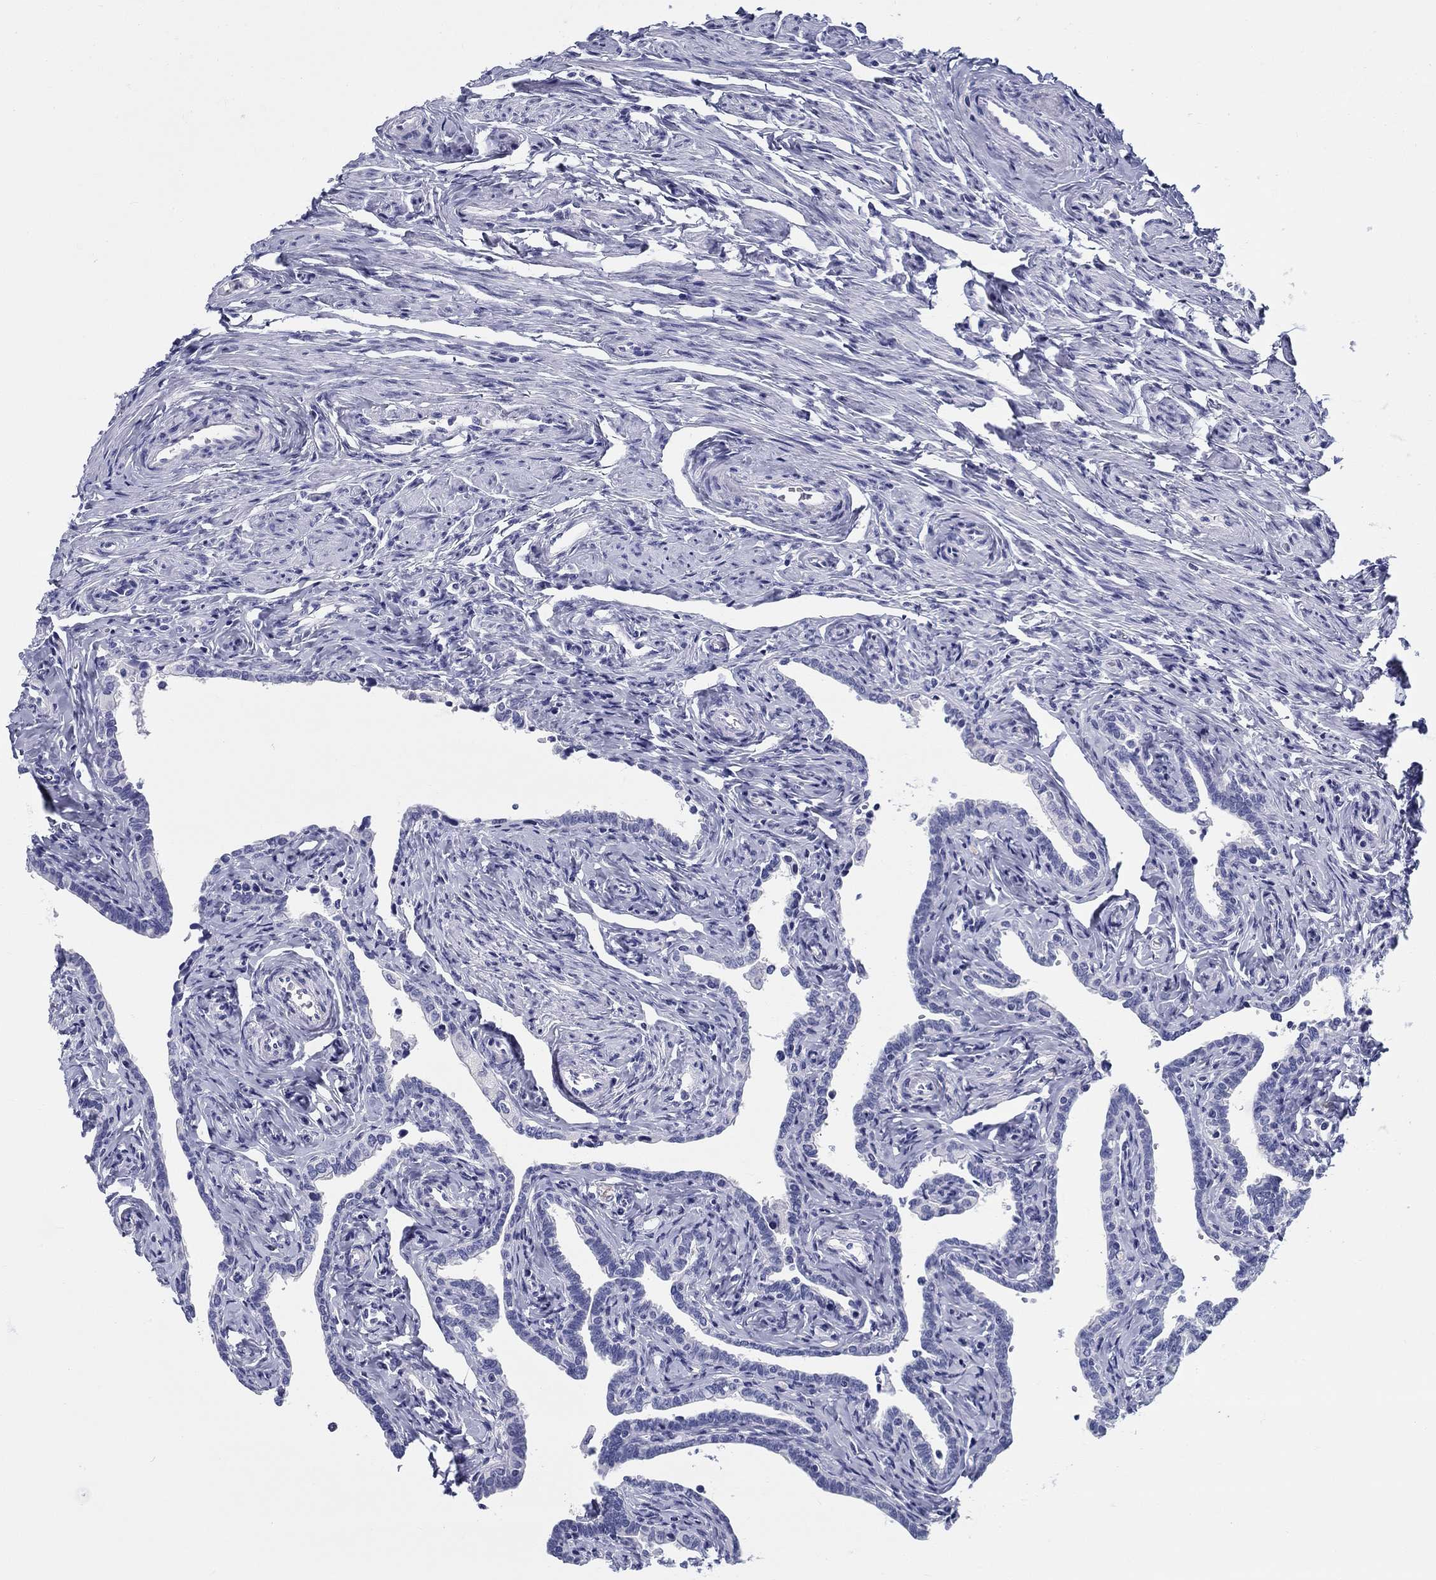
{"staining": {"intensity": "negative", "quantity": "none", "location": "none"}, "tissue": "fallopian tube", "cell_type": "Glandular cells", "image_type": "normal", "snomed": [{"axis": "morphology", "description": "Normal tissue, NOS"}, {"axis": "topography", "description": "Fallopian tube"}, {"axis": "topography", "description": "Ovary"}], "caption": "This is an IHC photomicrograph of unremarkable human fallopian tube. There is no expression in glandular cells.", "gene": "LAMP5", "patient": {"sex": "female", "age": 54}}